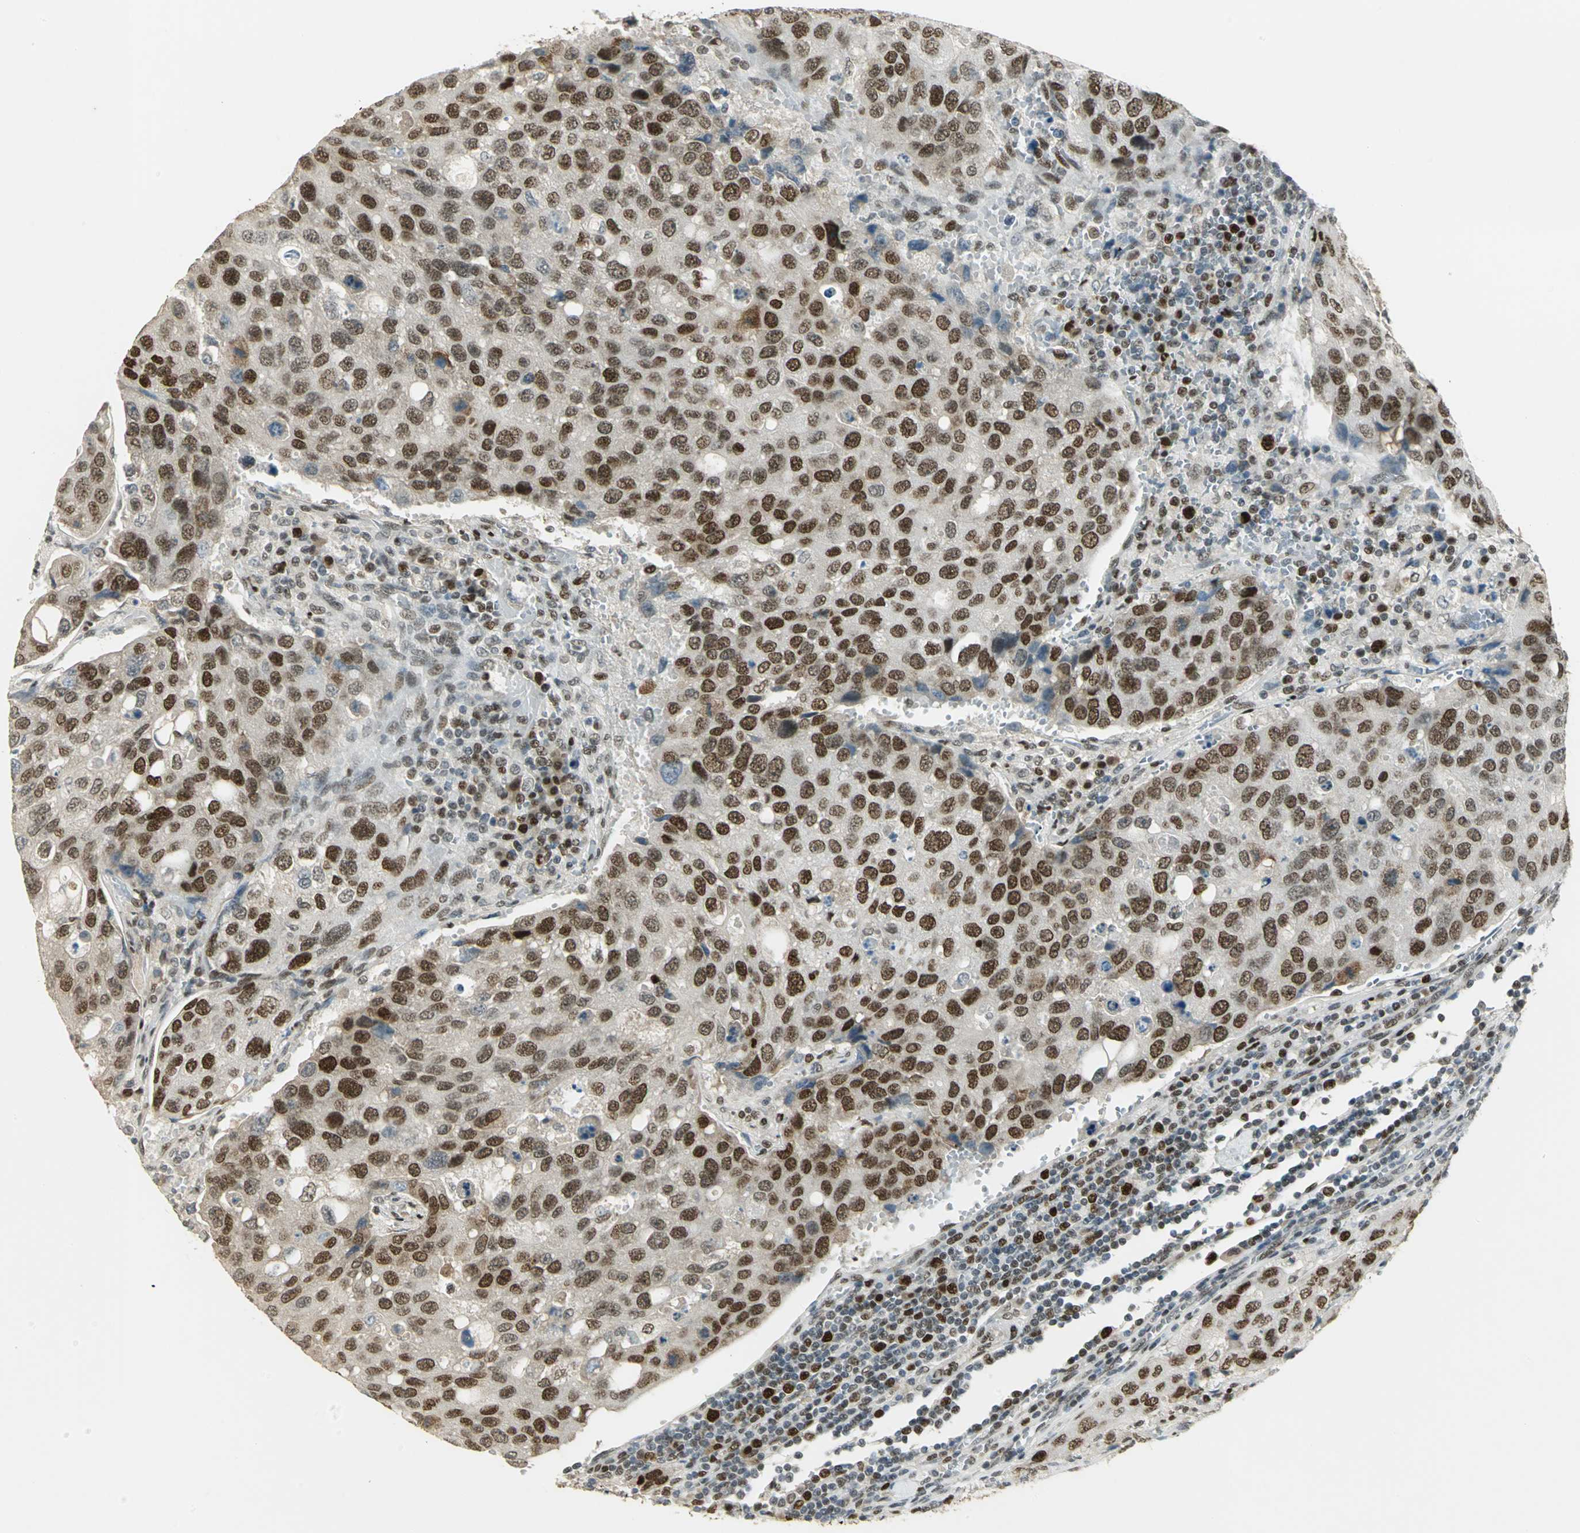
{"staining": {"intensity": "strong", "quantity": ">75%", "location": "nuclear"}, "tissue": "urothelial cancer", "cell_type": "Tumor cells", "image_type": "cancer", "snomed": [{"axis": "morphology", "description": "Urothelial carcinoma, High grade"}, {"axis": "topography", "description": "Lymph node"}, {"axis": "topography", "description": "Urinary bladder"}], "caption": "Human urothelial cancer stained with a protein marker displays strong staining in tumor cells.", "gene": "AK6", "patient": {"sex": "male", "age": 51}}